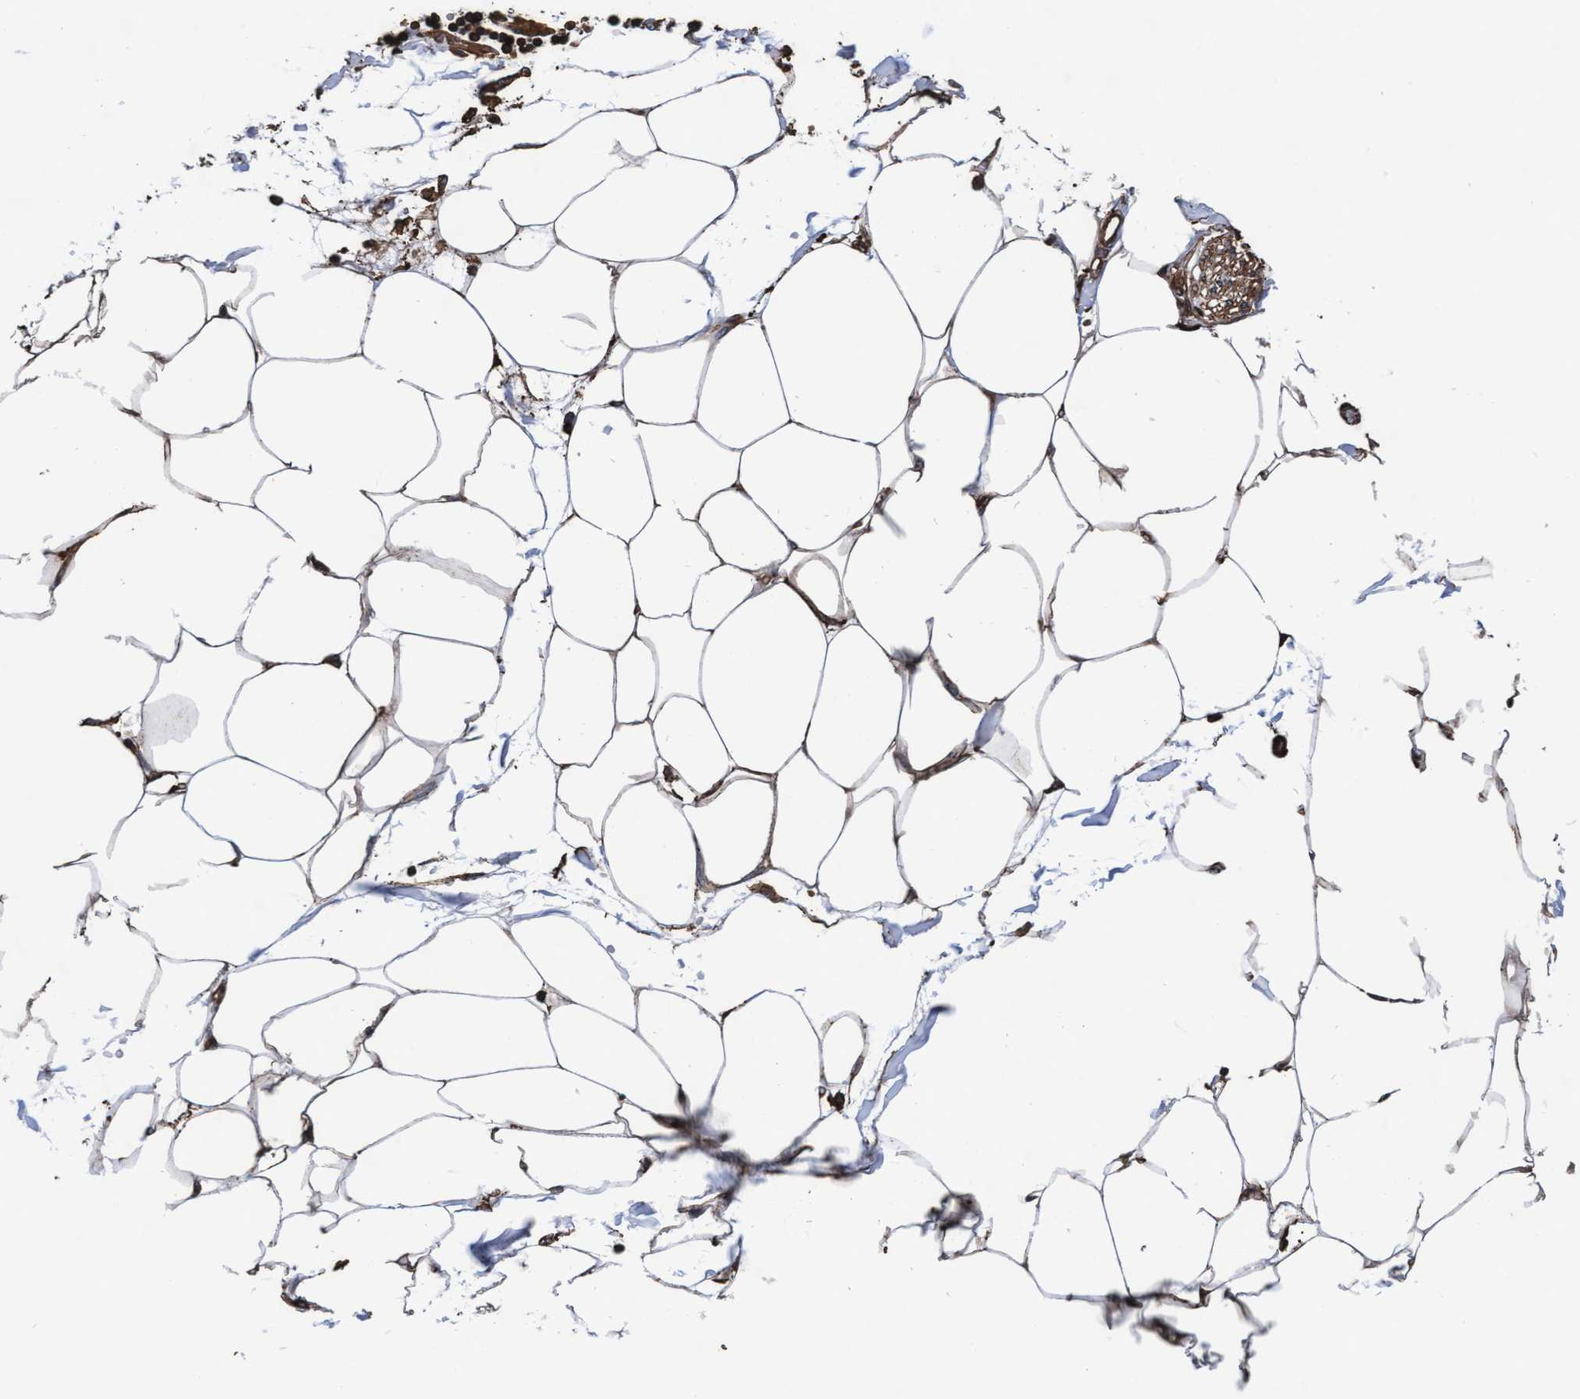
{"staining": {"intensity": "negative", "quantity": "none", "location": "none"}, "tissue": "adipose tissue", "cell_type": "Adipocytes", "image_type": "normal", "snomed": [{"axis": "morphology", "description": "Normal tissue, NOS"}, {"axis": "morphology", "description": "Adenocarcinoma, NOS"}, {"axis": "topography", "description": "Colon"}, {"axis": "topography", "description": "Peripheral nerve tissue"}], "caption": "Unremarkable adipose tissue was stained to show a protein in brown. There is no significant expression in adipocytes.", "gene": "GRHPR", "patient": {"sex": "male", "age": 14}}